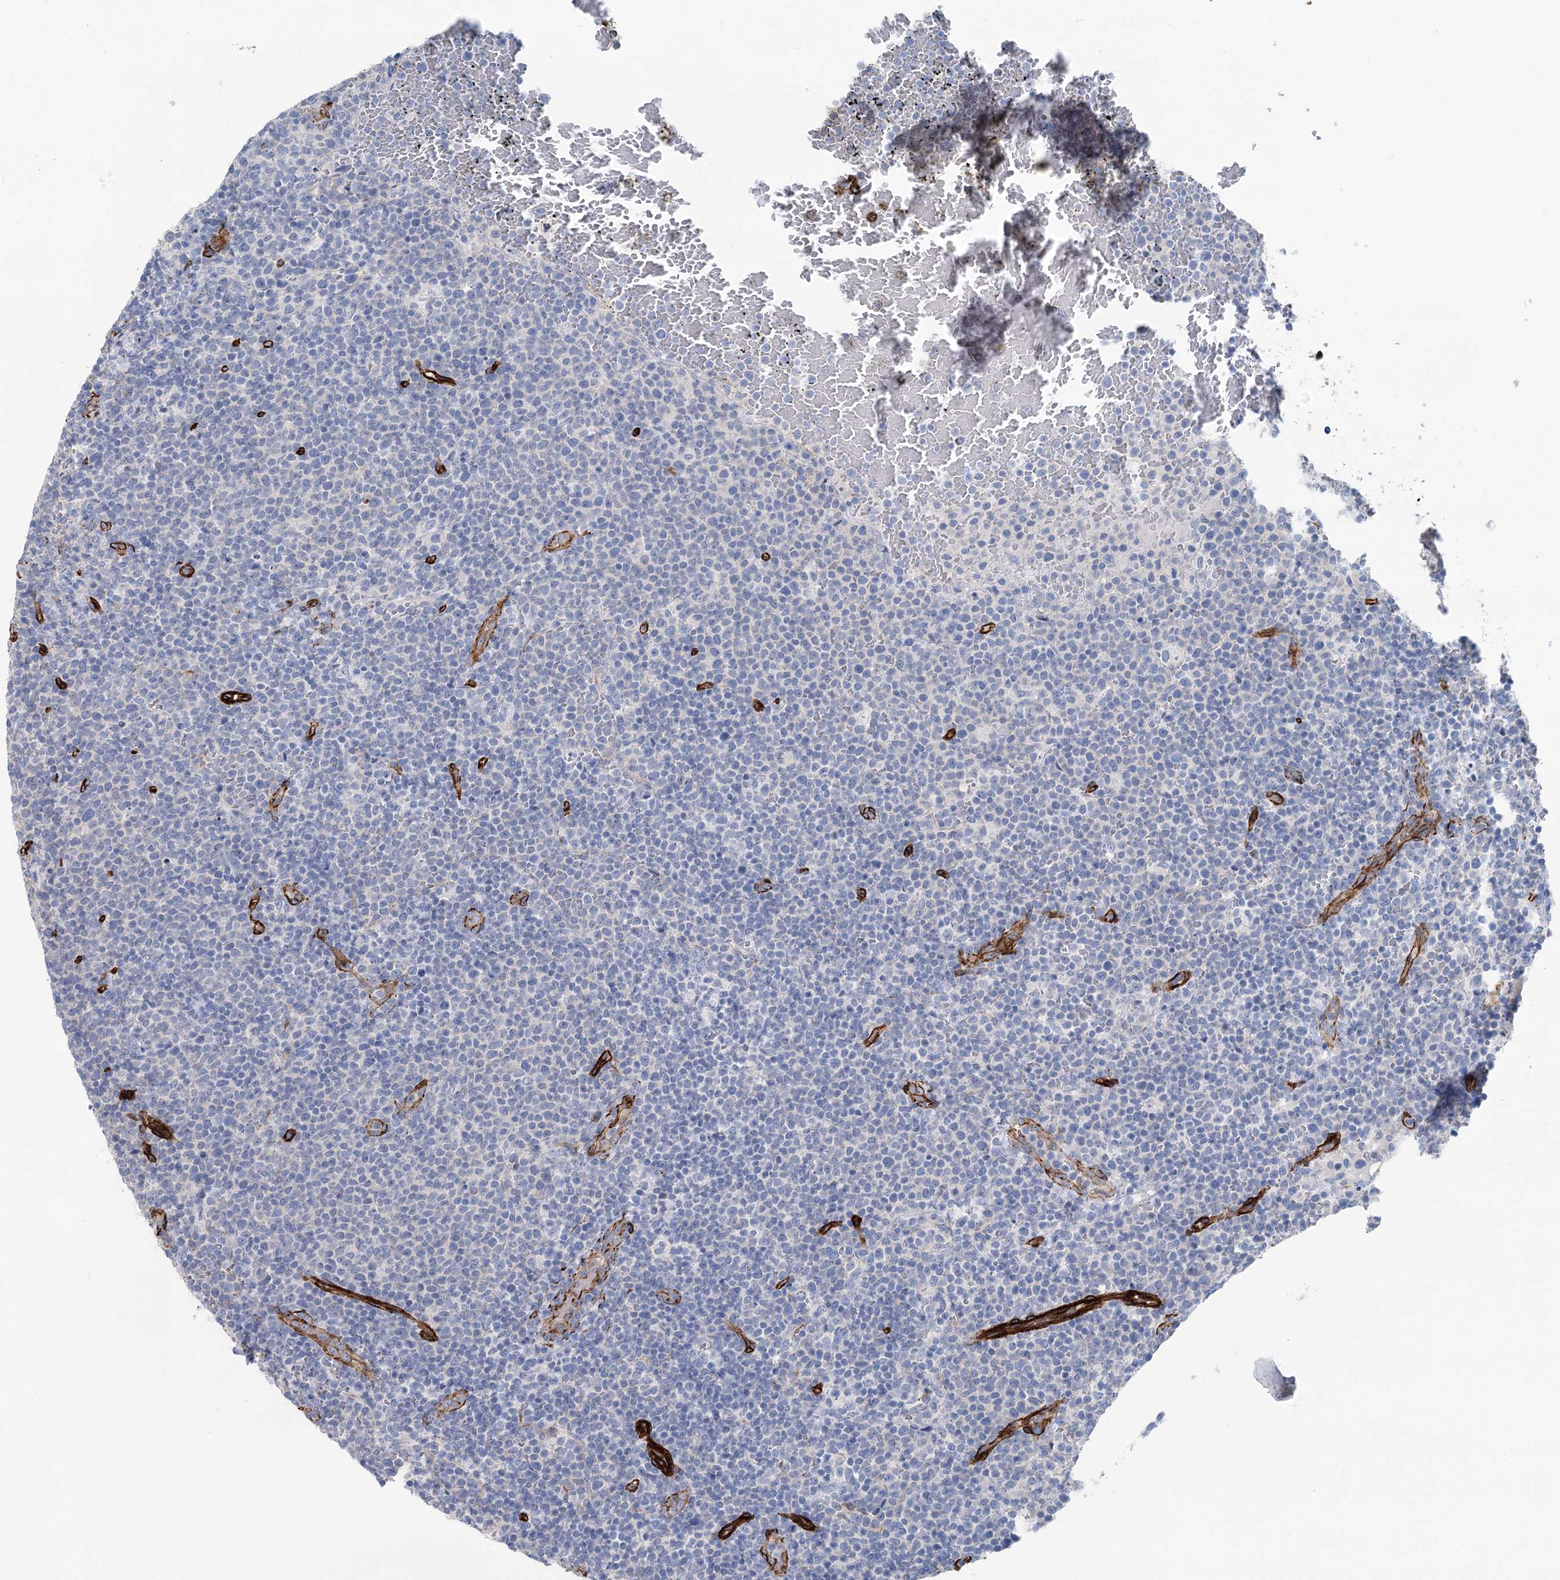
{"staining": {"intensity": "negative", "quantity": "none", "location": "none"}, "tissue": "lymphoma", "cell_type": "Tumor cells", "image_type": "cancer", "snomed": [{"axis": "morphology", "description": "Malignant lymphoma, non-Hodgkin's type, High grade"}, {"axis": "topography", "description": "Lymph node"}], "caption": "Tumor cells are negative for protein expression in human lymphoma.", "gene": "IQSEC1", "patient": {"sex": "male", "age": 61}}